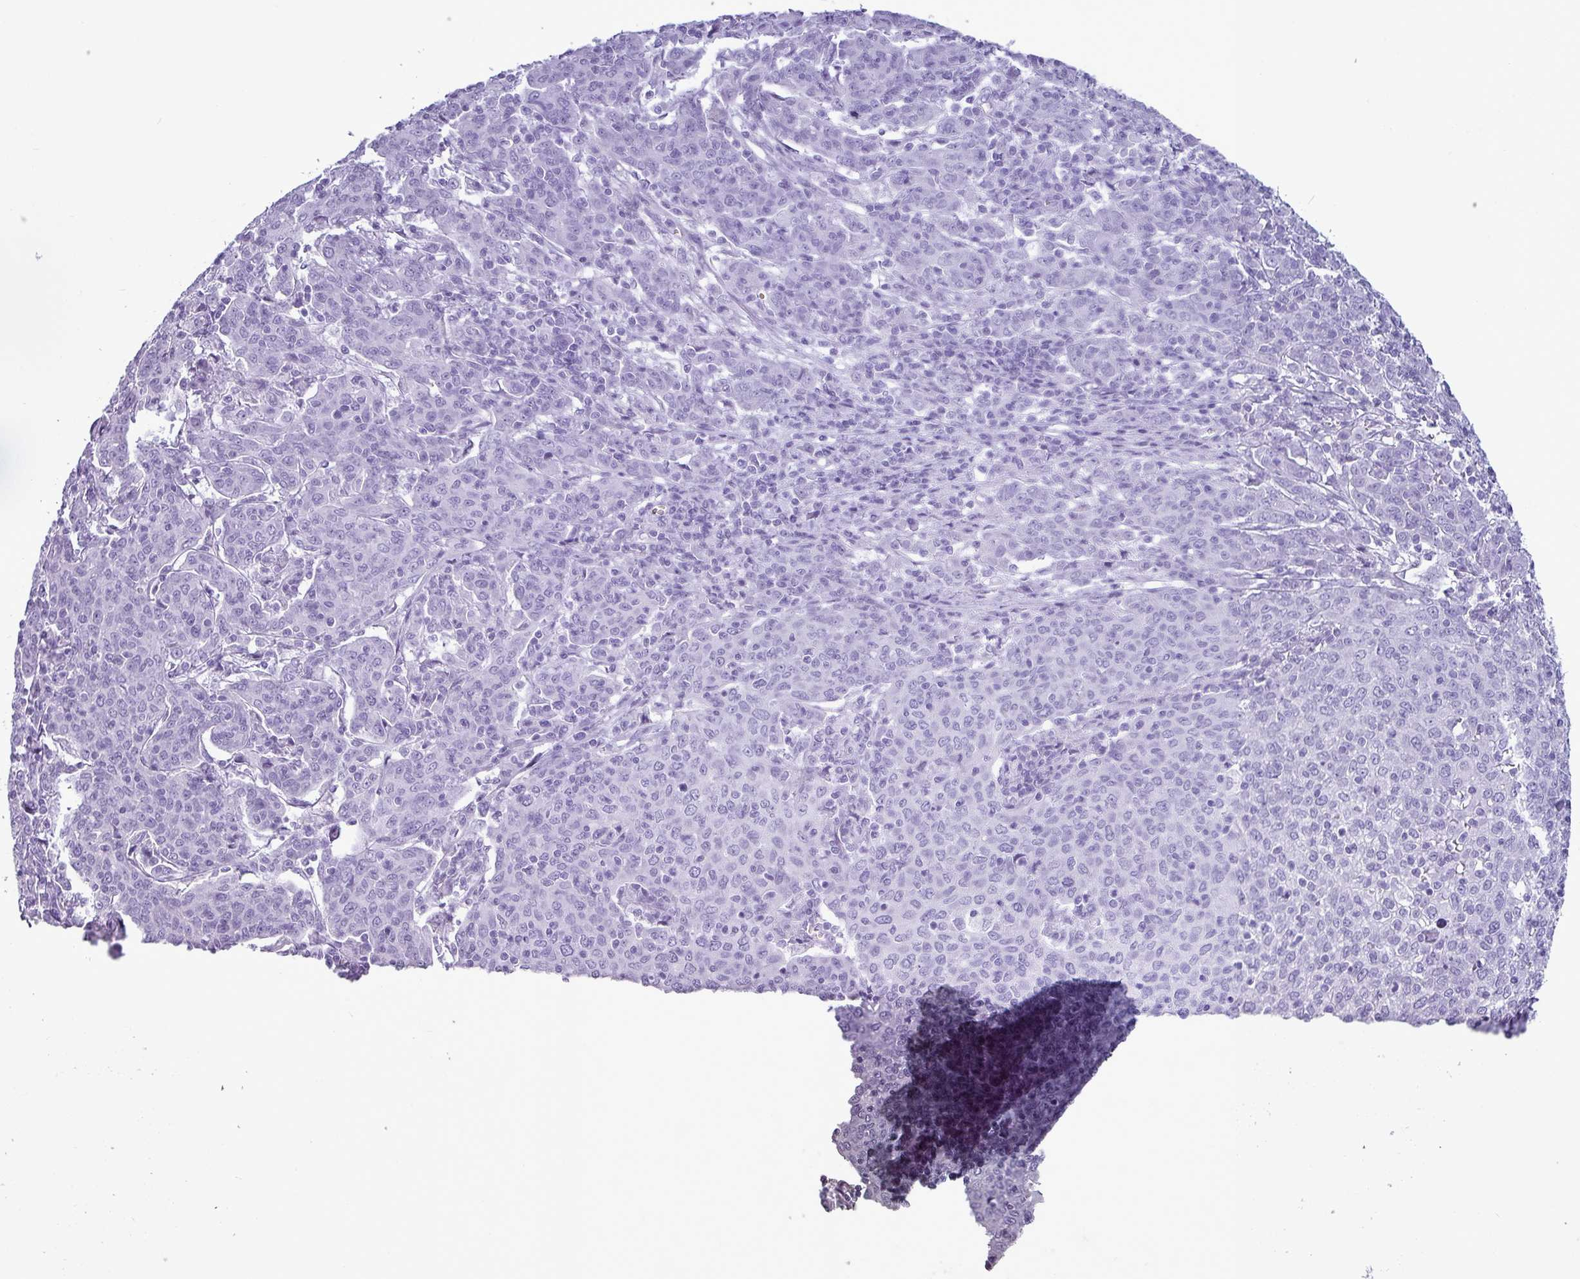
{"staining": {"intensity": "negative", "quantity": "none", "location": "none"}, "tissue": "cervical cancer", "cell_type": "Tumor cells", "image_type": "cancer", "snomed": [{"axis": "morphology", "description": "Squamous cell carcinoma, NOS"}, {"axis": "topography", "description": "Cervix"}], "caption": "The photomicrograph exhibits no staining of tumor cells in cervical squamous cell carcinoma.", "gene": "AMY1B", "patient": {"sex": "female", "age": 67}}